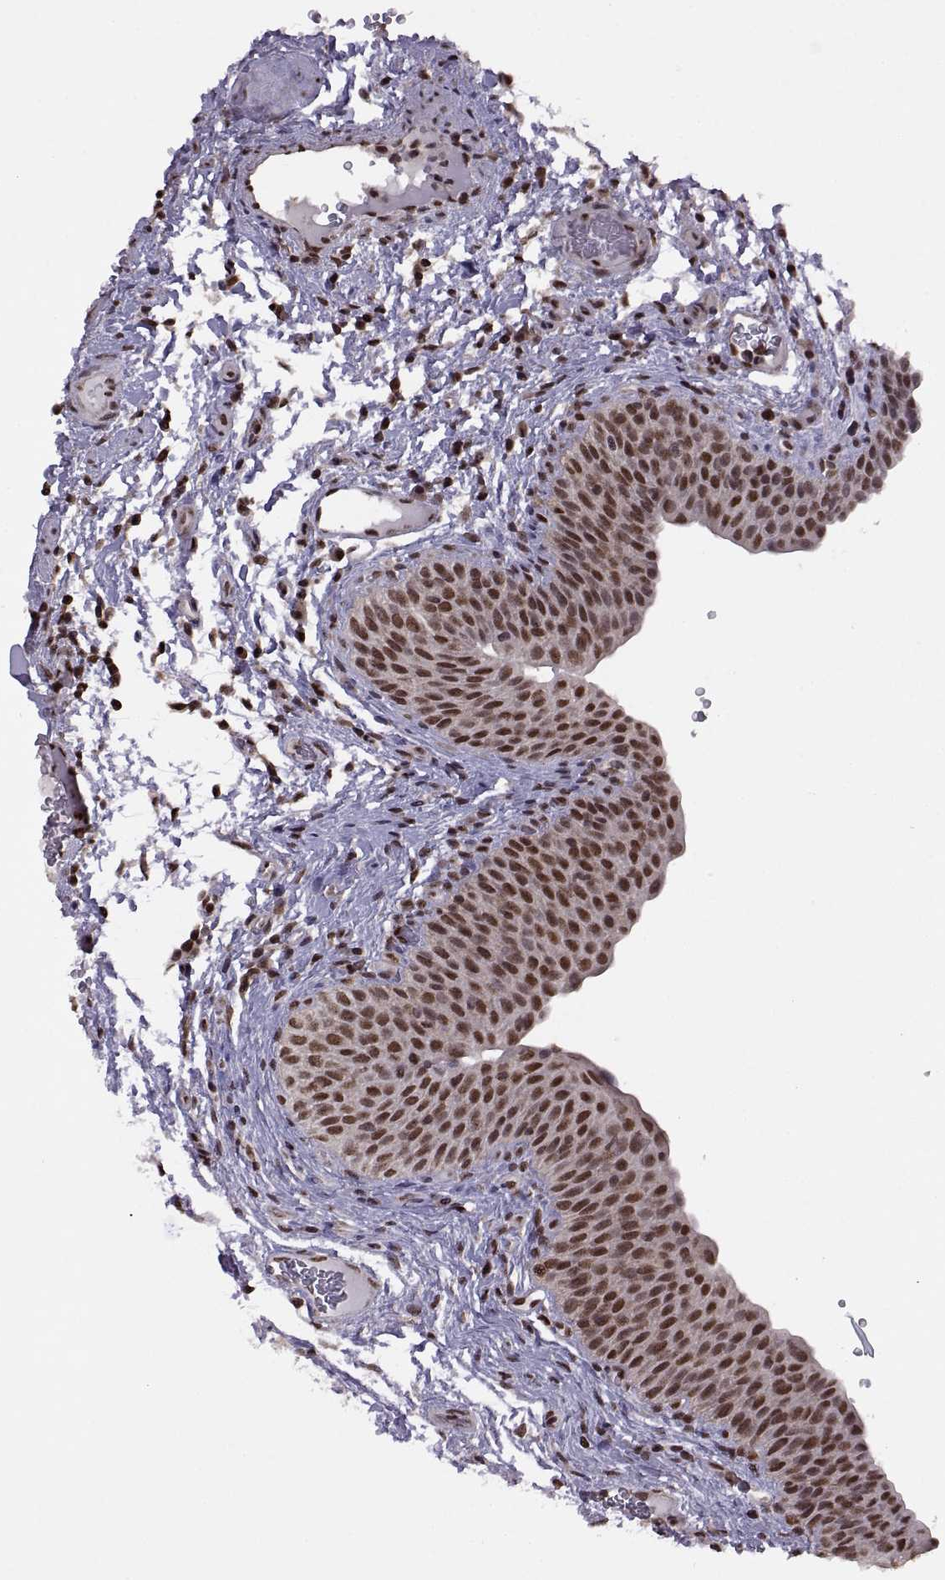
{"staining": {"intensity": "strong", "quantity": ">75%", "location": "nuclear"}, "tissue": "urinary bladder", "cell_type": "Urothelial cells", "image_type": "normal", "snomed": [{"axis": "morphology", "description": "Normal tissue, NOS"}, {"axis": "topography", "description": "Urinary bladder"}], "caption": "A high-resolution image shows immunohistochemistry (IHC) staining of unremarkable urinary bladder, which demonstrates strong nuclear expression in approximately >75% of urothelial cells. (IHC, brightfield microscopy, high magnification).", "gene": "INTS3", "patient": {"sex": "male", "age": 66}}